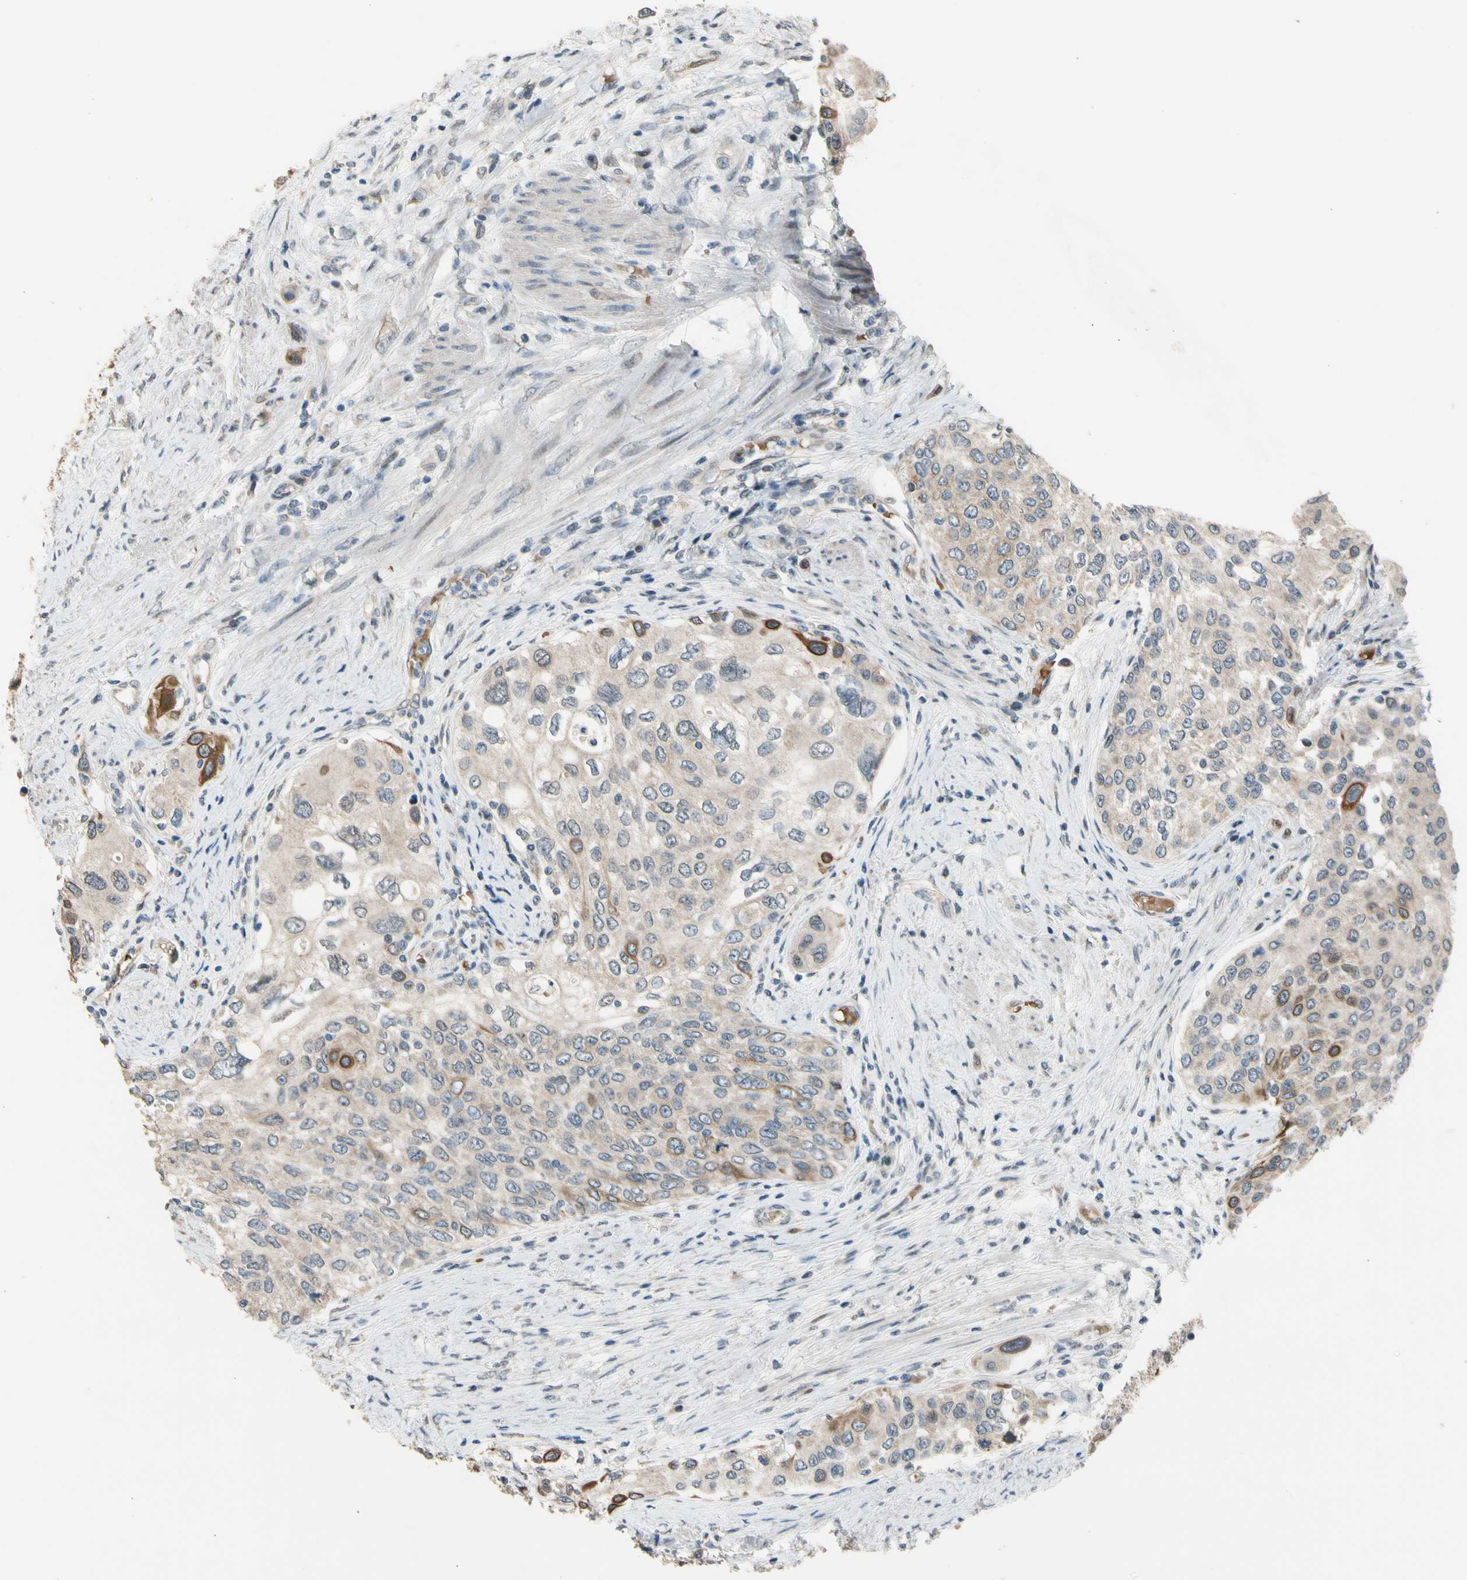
{"staining": {"intensity": "moderate", "quantity": "<25%", "location": "cytoplasmic/membranous"}, "tissue": "urothelial cancer", "cell_type": "Tumor cells", "image_type": "cancer", "snomed": [{"axis": "morphology", "description": "Urothelial carcinoma, High grade"}, {"axis": "topography", "description": "Urinary bladder"}], "caption": "High-grade urothelial carcinoma stained for a protein demonstrates moderate cytoplasmic/membranous positivity in tumor cells.", "gene": "ZNF184", "patient": {"sex": "female", "age": 56}}